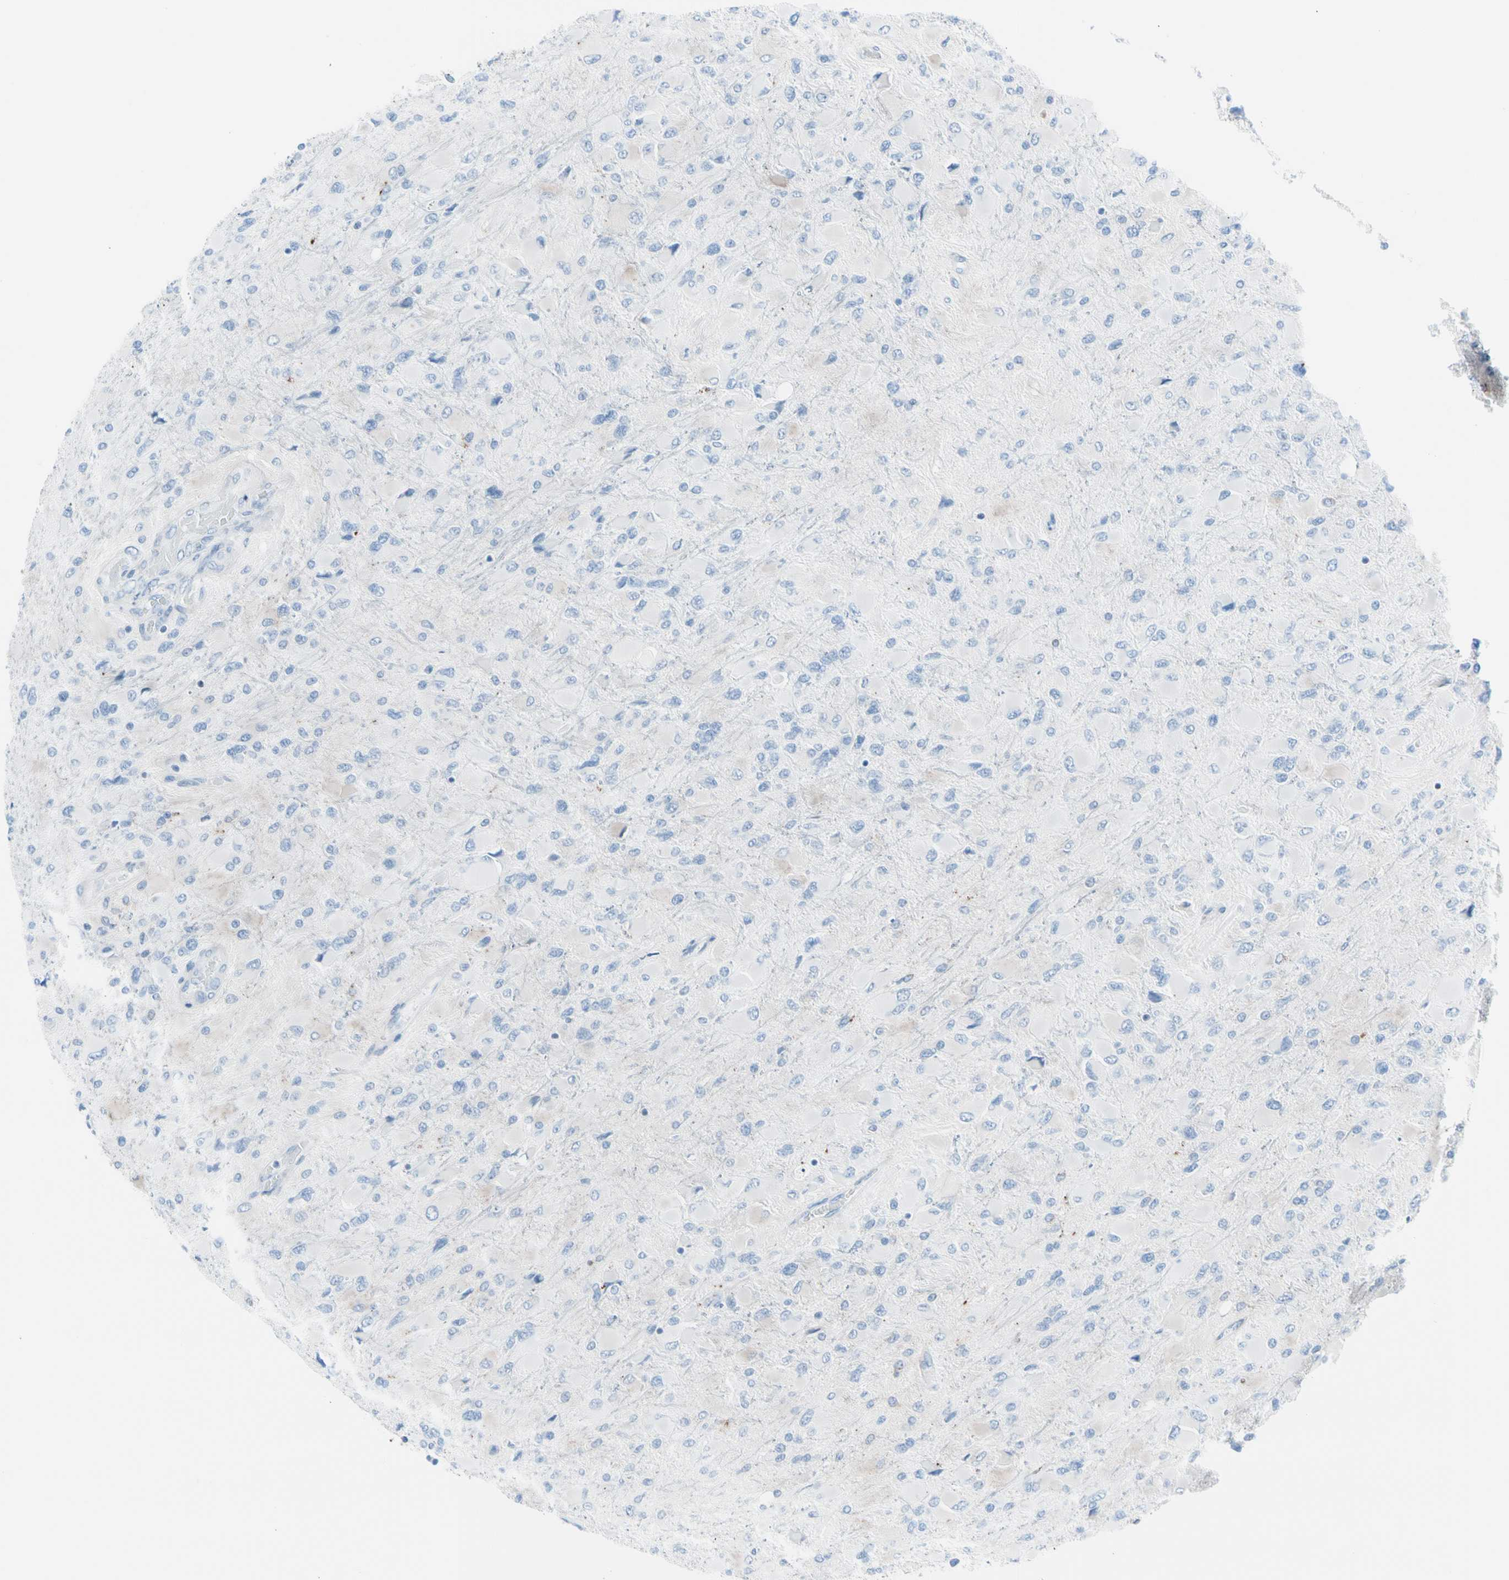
{"staining": {"intensity": "negative", "quantity": "none", "location": "none"}, "tissue": "glioma", "cell_type": "Tumor cells", "image_type": "cancer", "snomed": [{"axis": "morphology", "description": "Glioma, malignant, High grade"}, {"axis": "topography", "description": "Cerebral cortex"}], "caption": "Immunohistochemistry (IHC) histopathology image of neoplastic tissue: malignant high-grade glioma stained with DAB exhibits no significant protein staining in tumor cells. (DAB immunohistochemistry with hematoxylin counter stain).", "gene": "HK1", "patient": {"sex": "female", "age": 36}}